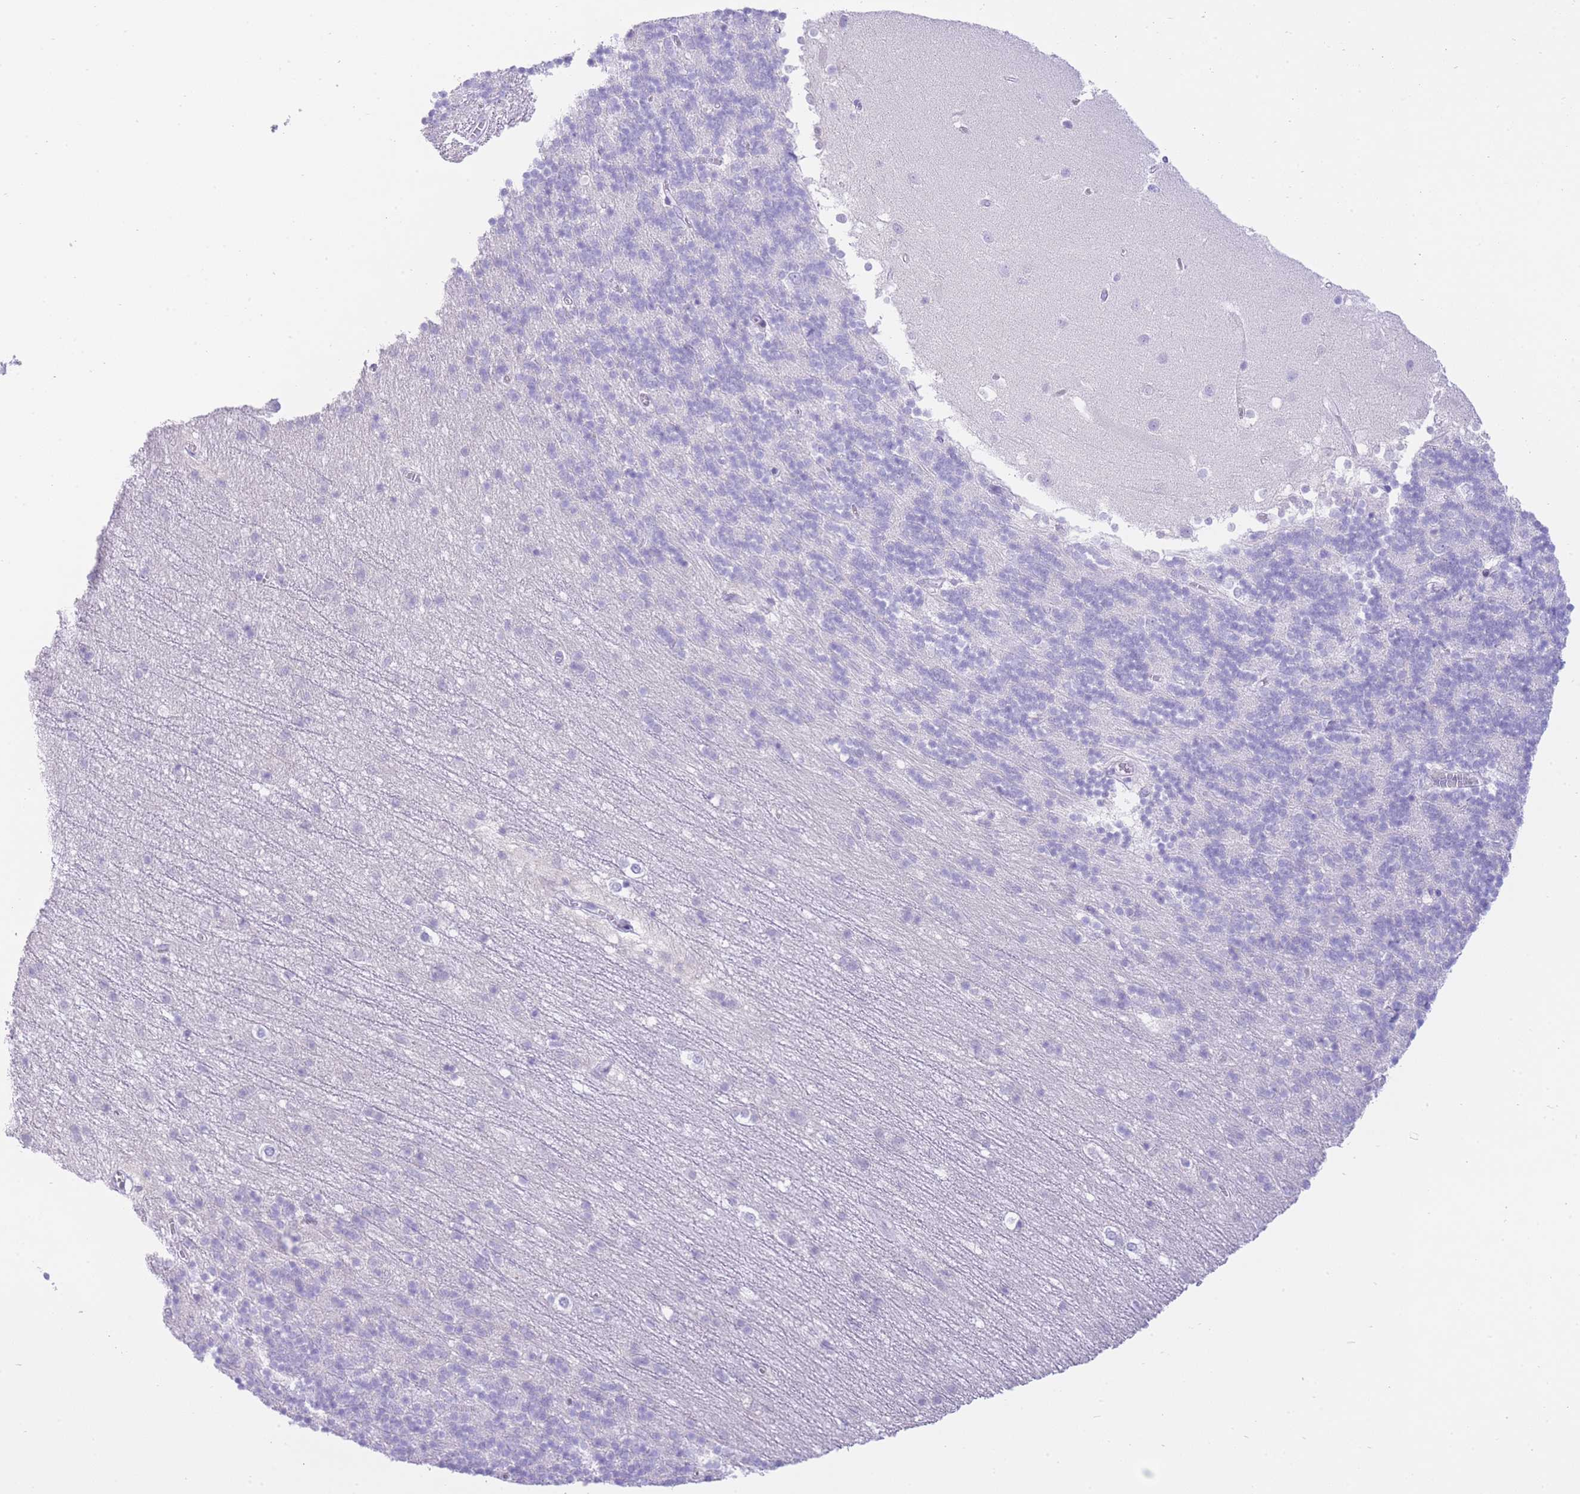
{"staining": {"intensity": "negative", "quantity": "none", "location": "none"}, "tissue": "cerebellum", "cell_type": "Cells in granular layer", "image_type": "normal", "snomed": [{"axis": "morphology", "description": "Normal tissue, NOS"}, {"axis": "topography", "description": "Cerebellum"}], "caption": "Image shows no significant protein staining in cells in granular layer of unremarkable cerebellum.", "gene": "ZNF212", "patient": {"sex": "male", "age": 54}}